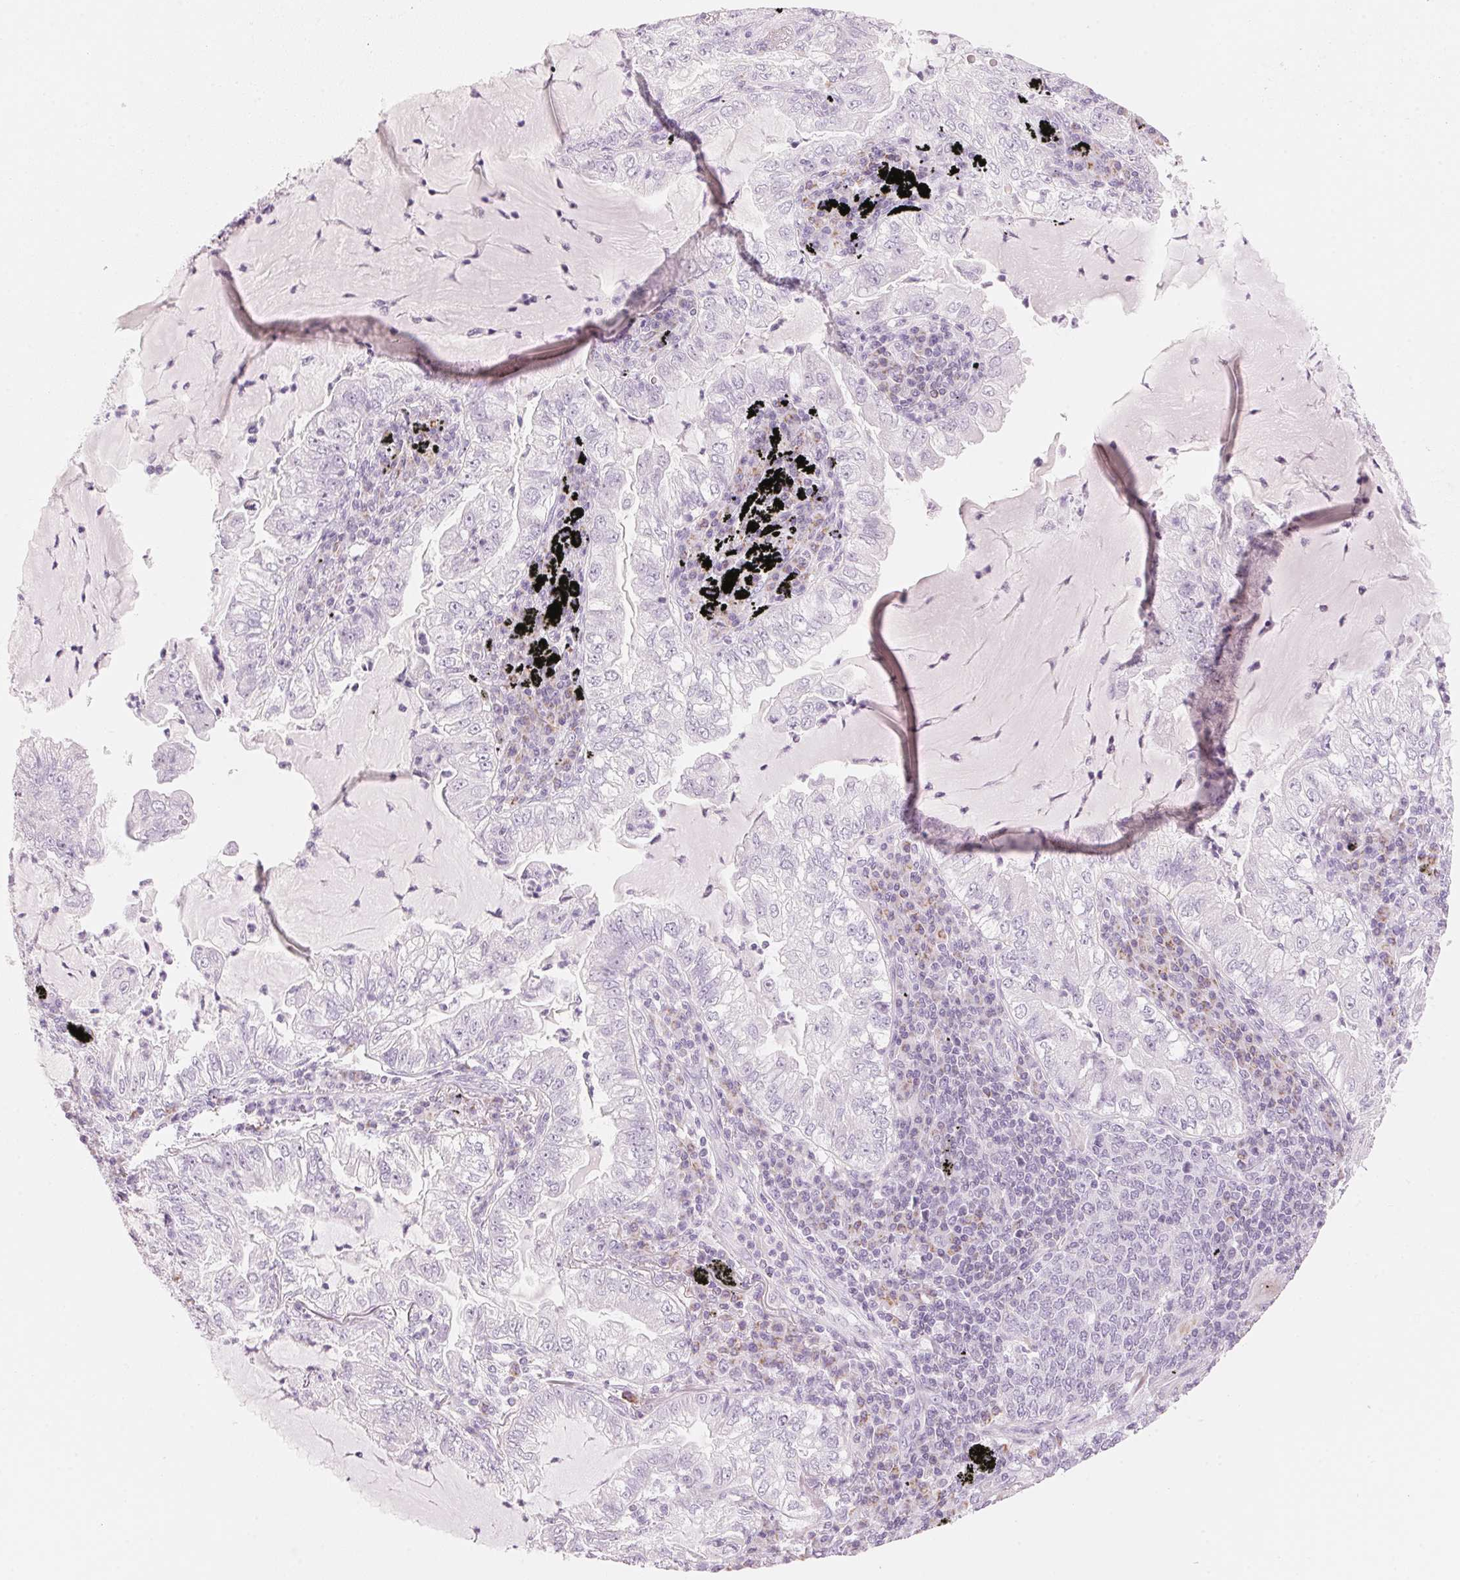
{"staining": {"intensity": "negative", "quantity": "none", "location": "none"}, "tissue": "lung cancer", "cell_type": "Tumor cells", "image_type": "cancer", "snomed": [{"axis": "morphology", "description": "Adenocarcinoma, NOS"}, {"axis": "topography", "description": "Lung"}], "caption": "Adenocarcinoma (lung) stained for a protein using immunohistochemistry shows no expression tumor cells.", "gene": "HOXB13", "patient": {"sex": "female", "age": 73}}